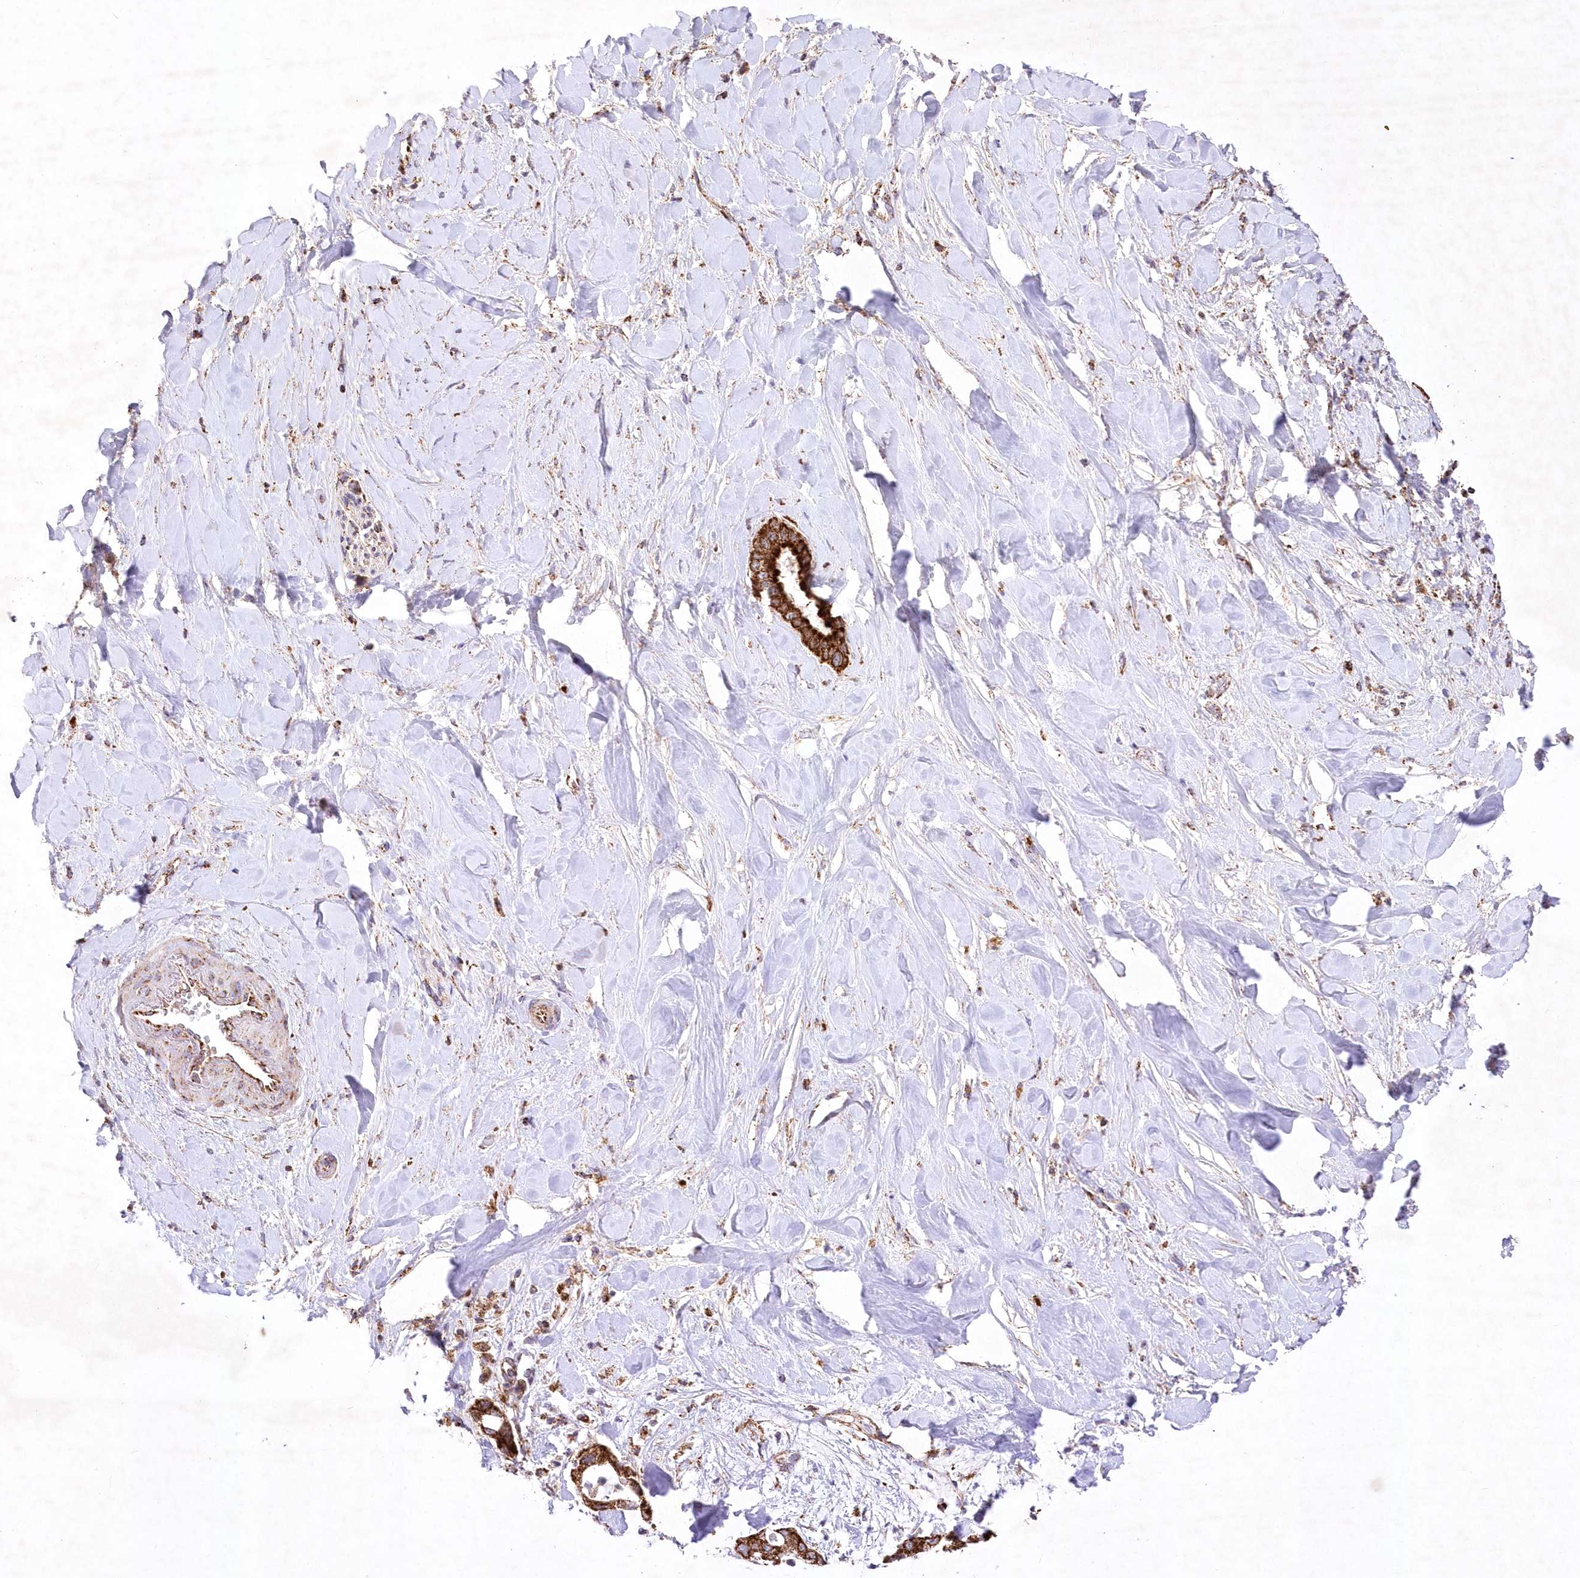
{"staining": {"intensity": "strong", "quantity": ">75%", "location": "cytoplasmic/membranous"}, "tissue": "liver cancer", "cell_type": "Tumor cells", "image_type": "cancer", "snomed": [{"axis": "morphology", "description": "Cholangiocarcinoma"}, {"axis": "topography", "description": "Liver"}], "caption": "This histopathology image reveals immunohistochemistry (IHC) staining of liver cancer (cholangiocarcinoma), with high strong cytoplasmic/membranous staining in about >75% of tumor cells.", "gene": "ASNSD1", "patient": {"sex": "female", "age": 54}}